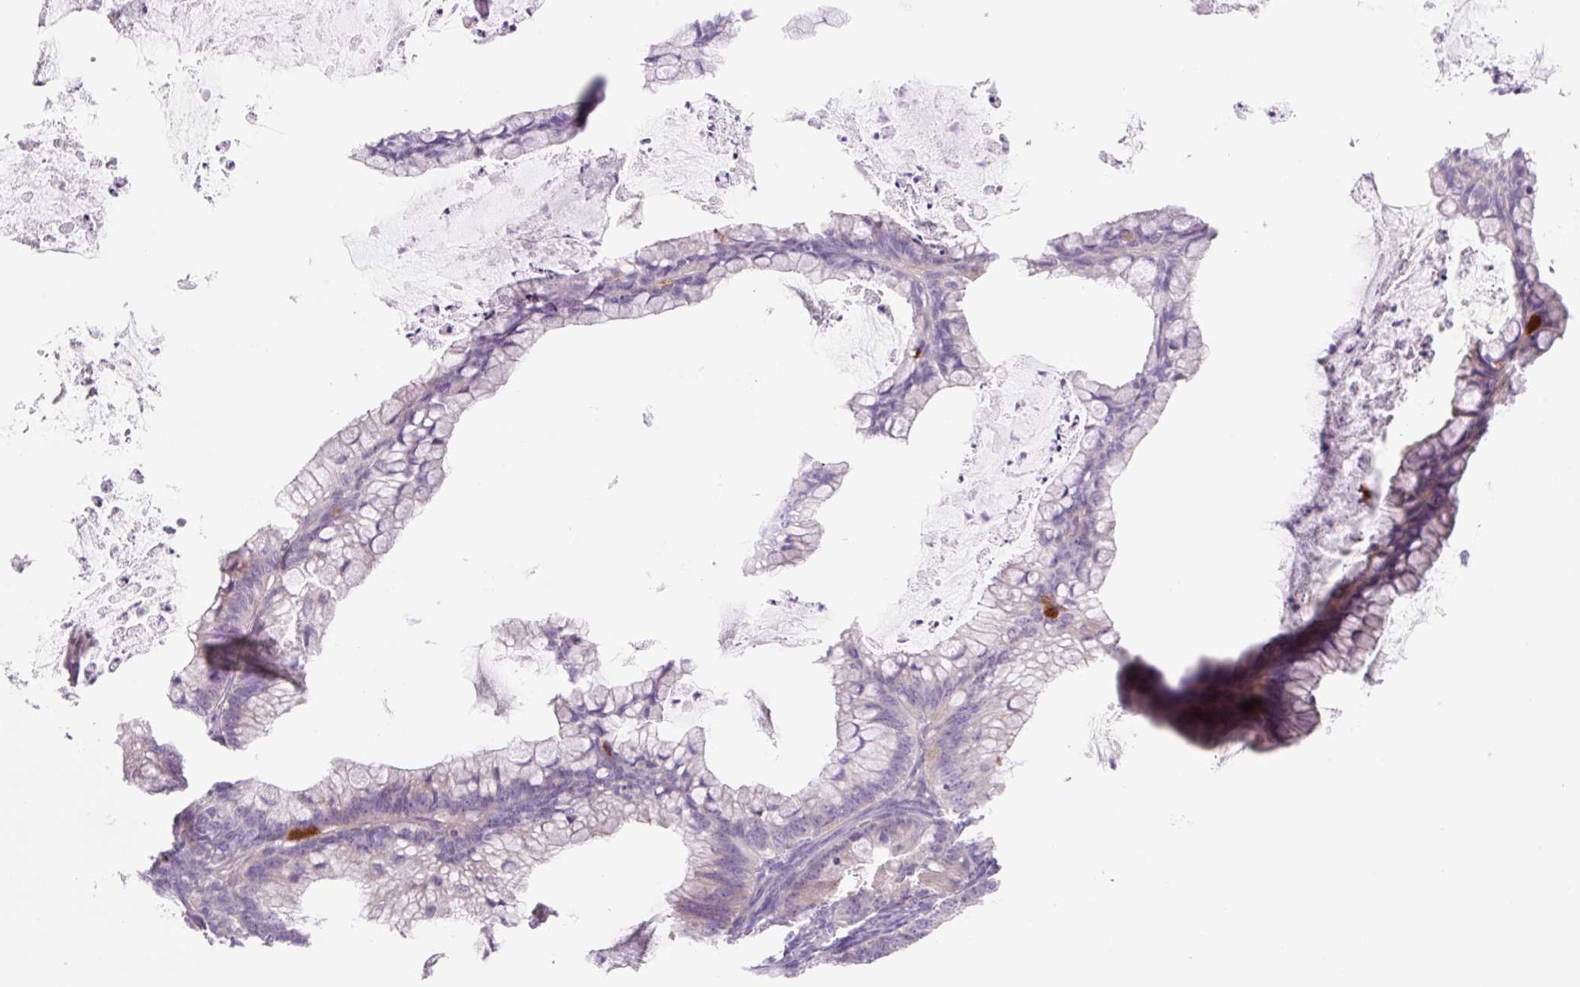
{"staining": {"intensity": "weak", "quantity": "<25%", "location": "cytoplasmic/membranous"}, "tissue": "ovarian cancer", "cell_type": "Tumor cells", "image_type": "cancer", "snomed": [{"axis": "morphology", "description": "Cystadenocarcinoma, mucinous, NOS"}, {"axis": "topography", "description": "Ovary"}], "caption": "DAB (3,3'-diaminobenzidine) immunohistochemical staining of human ovarian cancer (mucinous cystadenocarcinoma) exhibits no significant positivity in tumor cells. (DAB (3,3'-diaminobenzidine) IHC with hematoxylin counter stain).", "gene": "CELF6", "patient": {"sex": "female", "age": 35}}